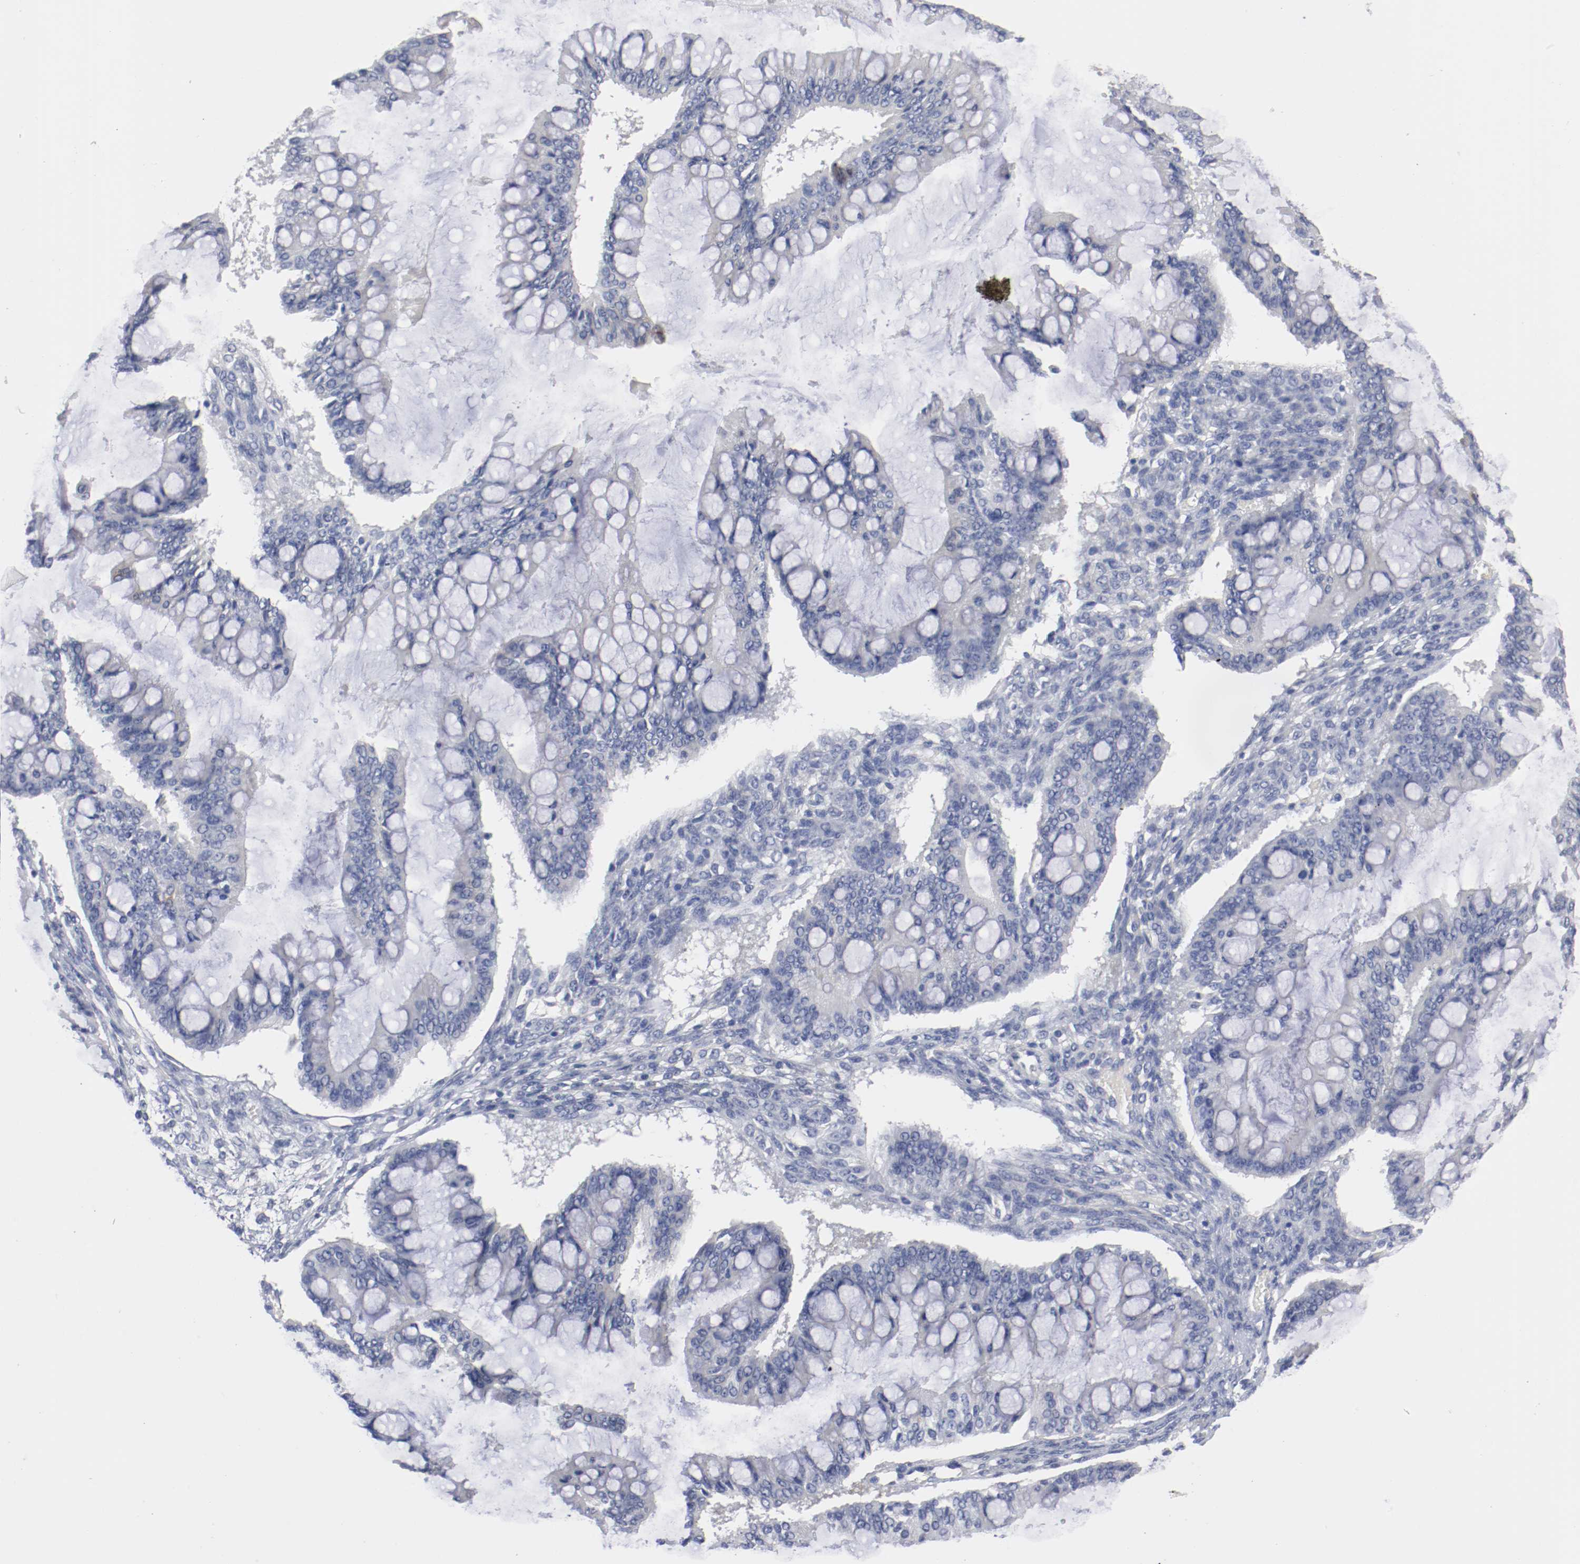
{"staining": {"intensity": "negative", "quantity": "none", "location": "none"}, "tissue": "ovarian cancer", "cell_type": "Tumor cells", "image_type": "cancer", "snomed": [{"axis": "morphology", "description": "Cystadenocarcinoma, mucinous, NOS"}, {"axis": "topography", "description": "Ovary"}], "caption": "A photomicrograph of human ovarian mucinous cystadenocarcinoma is negative for staining in tumor cells.", "gene": "FGFBP1", "patient": {"sex": "female", "age": 73}}